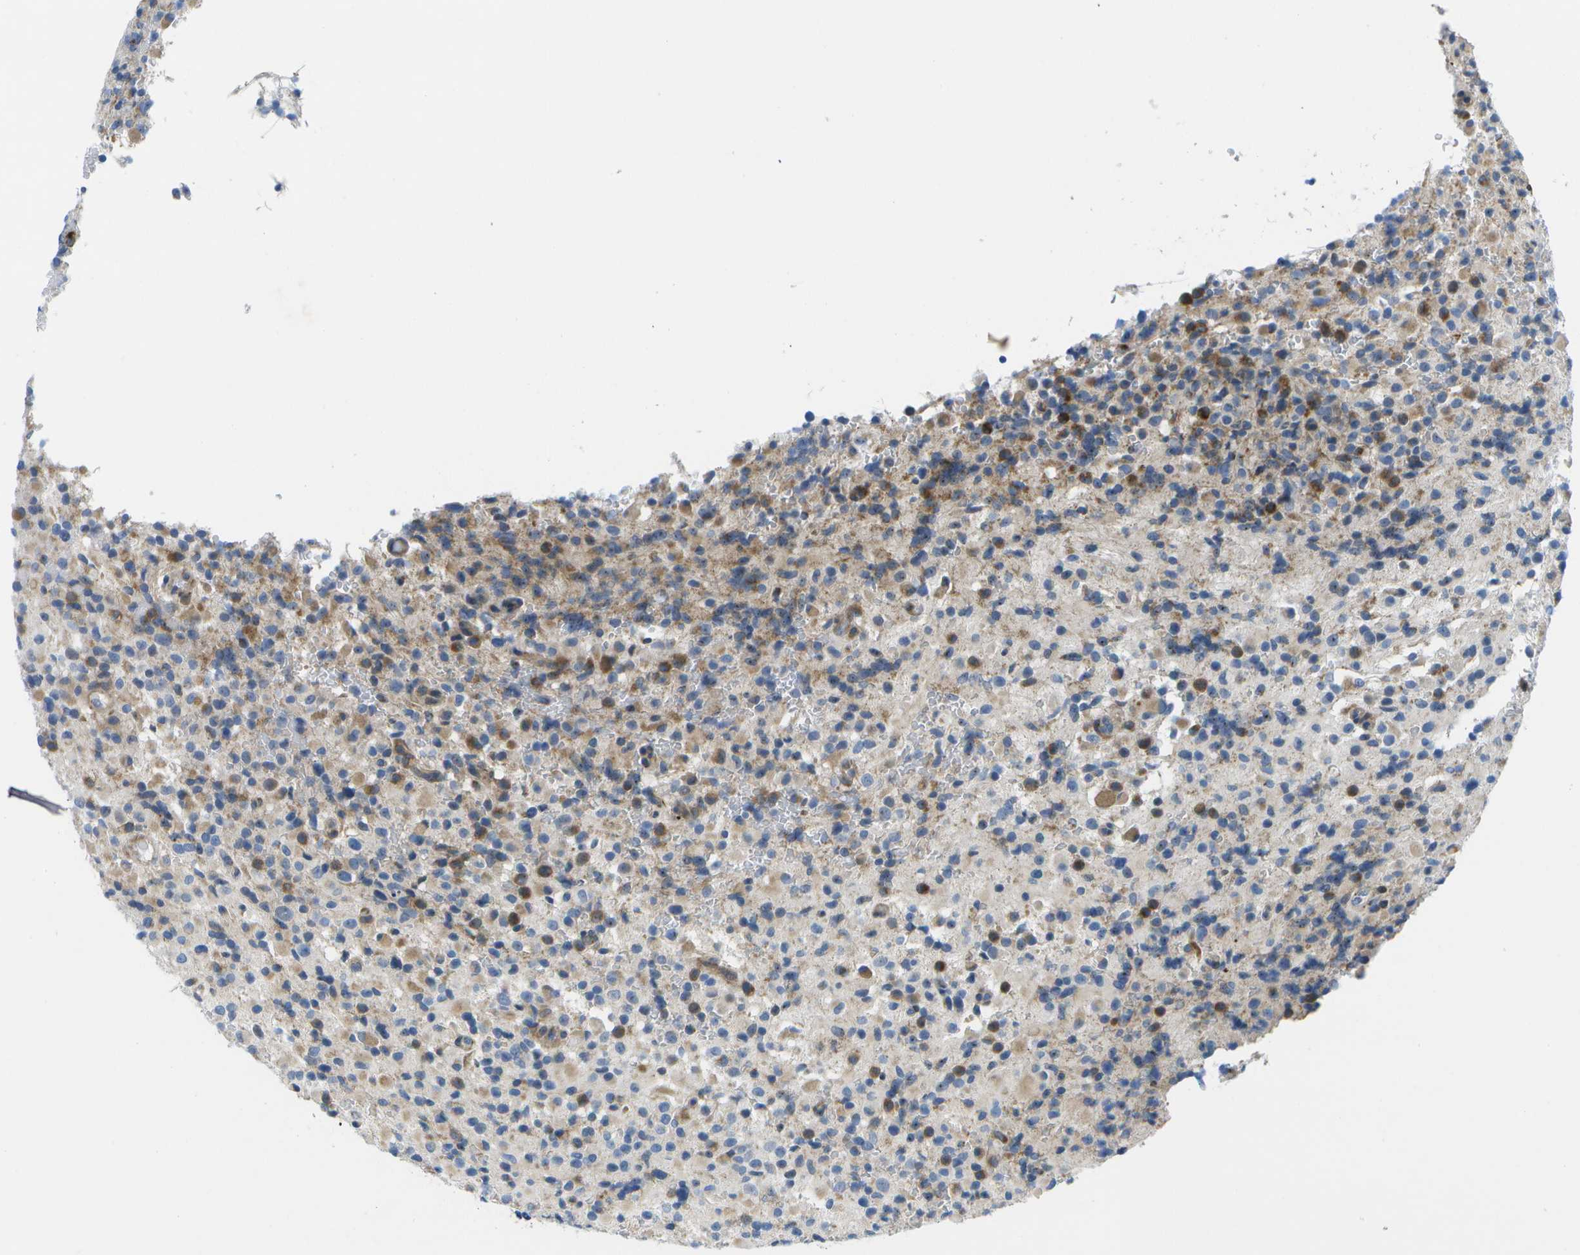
{"staining": {"intensity": "moderate", "quantity": "<25%", "location": "cytoplasmic/membranous"}, "tissue": "glioma", "cell_type": "Tumor cells", "image_type": "cancer", "snomed": [{"axis": "morphology", "description": "Glioma, malignant, High grade"}, {"axis": "topography", "description": "Brain"}], "caption": "Brown immunohistochemical staining in glioma exhibits moderate cytoplasmic/membranous staining in approximately <25% of tumor cells. (DAB IHC with brightfield microscopy, high magnification).", "gene": "GDF5", "patient": {"sex": "male", "age": 71}}